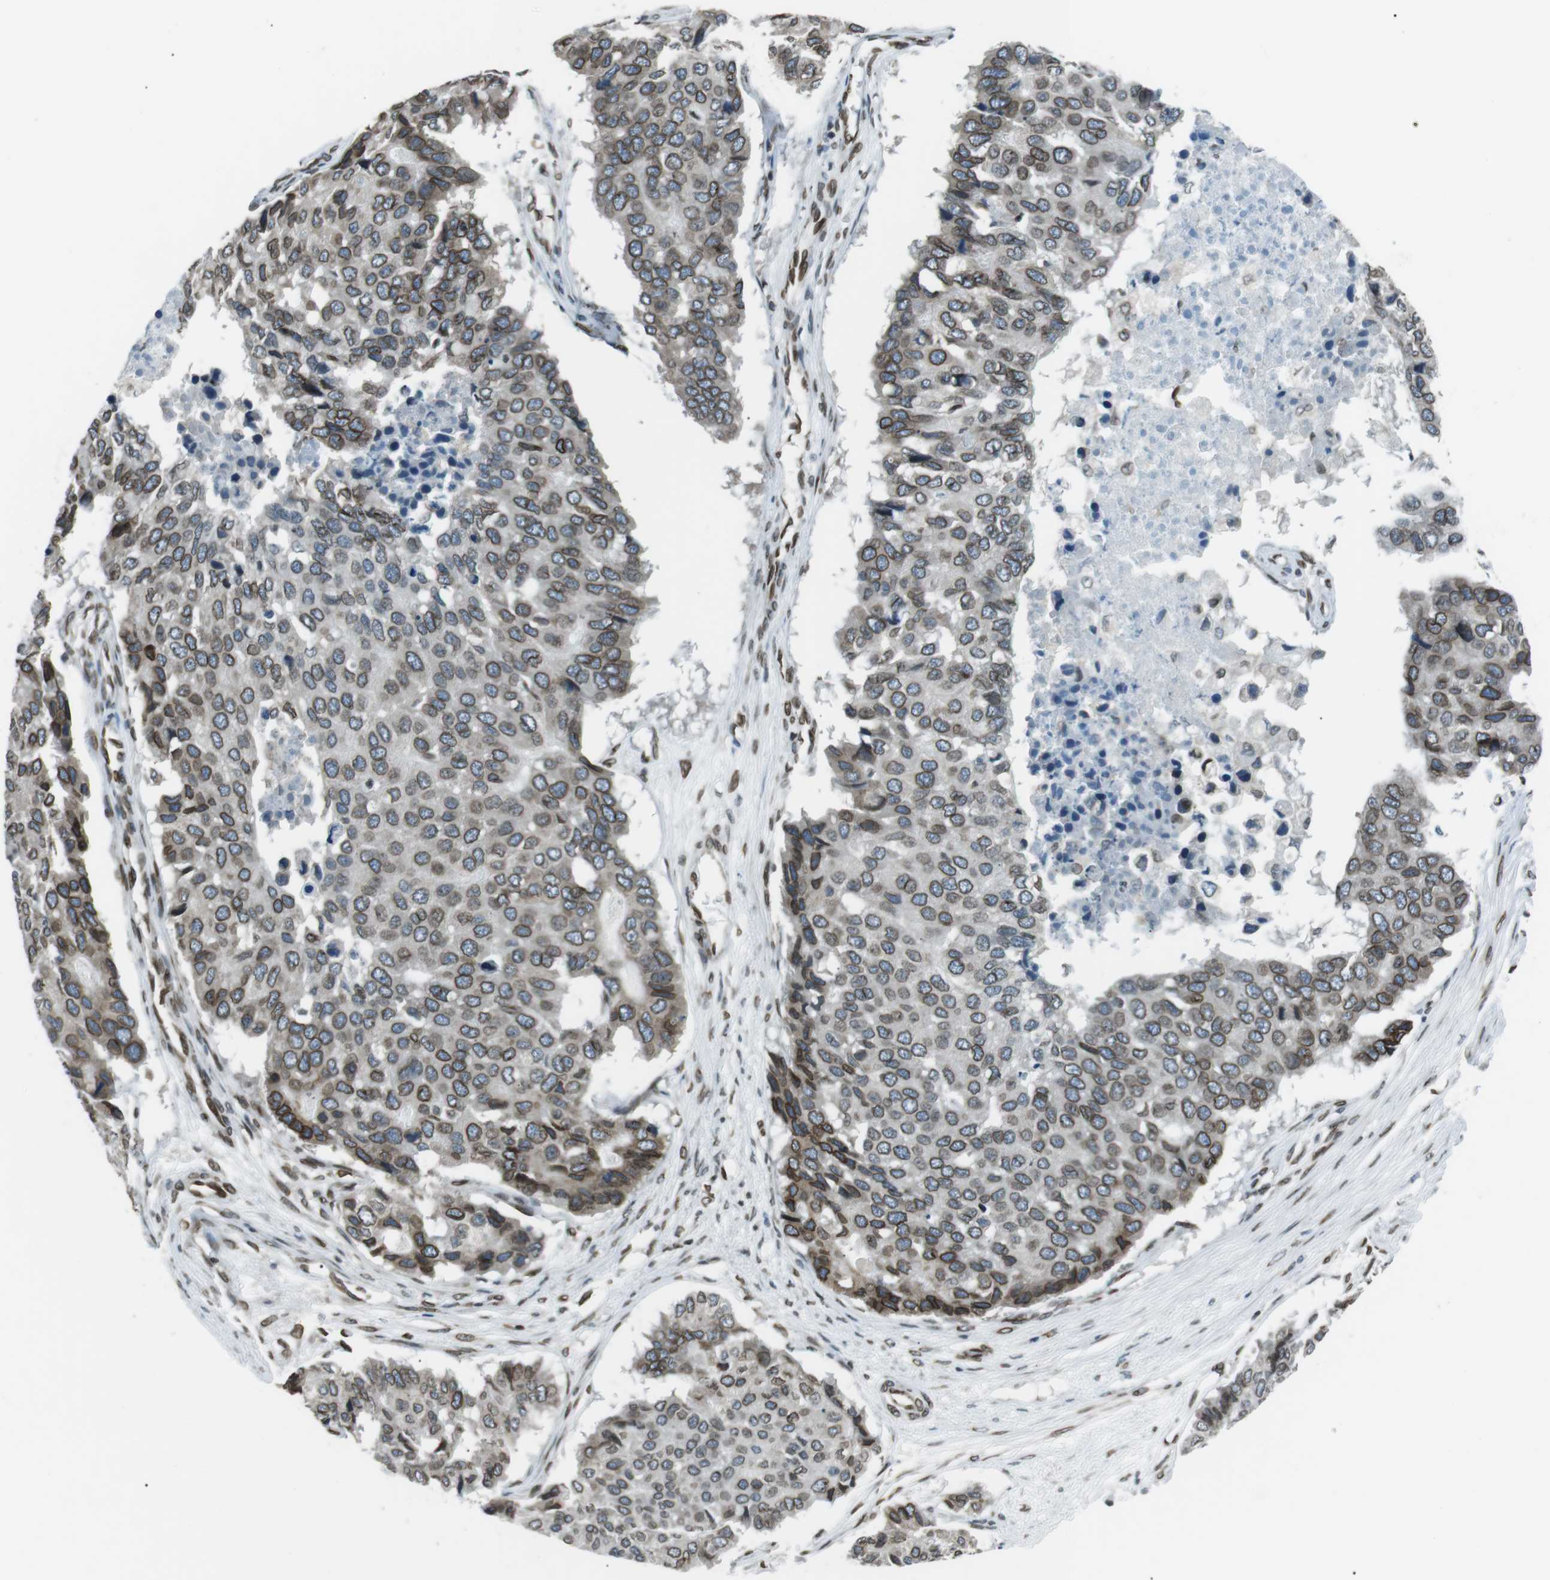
{"staining": {"intensity": "moderate", "quantity": ">75%", "location": "cytoplasmic/membranous,nuclear"}, "tissue": "pancreatic cancer", "cell_type": "Tumor cells", "image_type": "cancer", "snomed": [{"axis": "morphology", "description": "Adenocarcinoma, NOS"}, {"axis": "topography", "description": "Pancreas"}], "caption": "DAB (3,3'-diaminobenzidine) immunohistochemical staining of adenocarcinoma (pancreatic) exhibits moderate cytoplasmic/membranous and nuclear protein expression in about >75% of tumor cells. The staining was performed using DAB (3,3'-diaminobenzidine), with brown indicating positive protein expression. Nuclei are stained blue with hematoxylin.", "gene": "TMX4", "patient": {"sex": "male", "age": 50}}